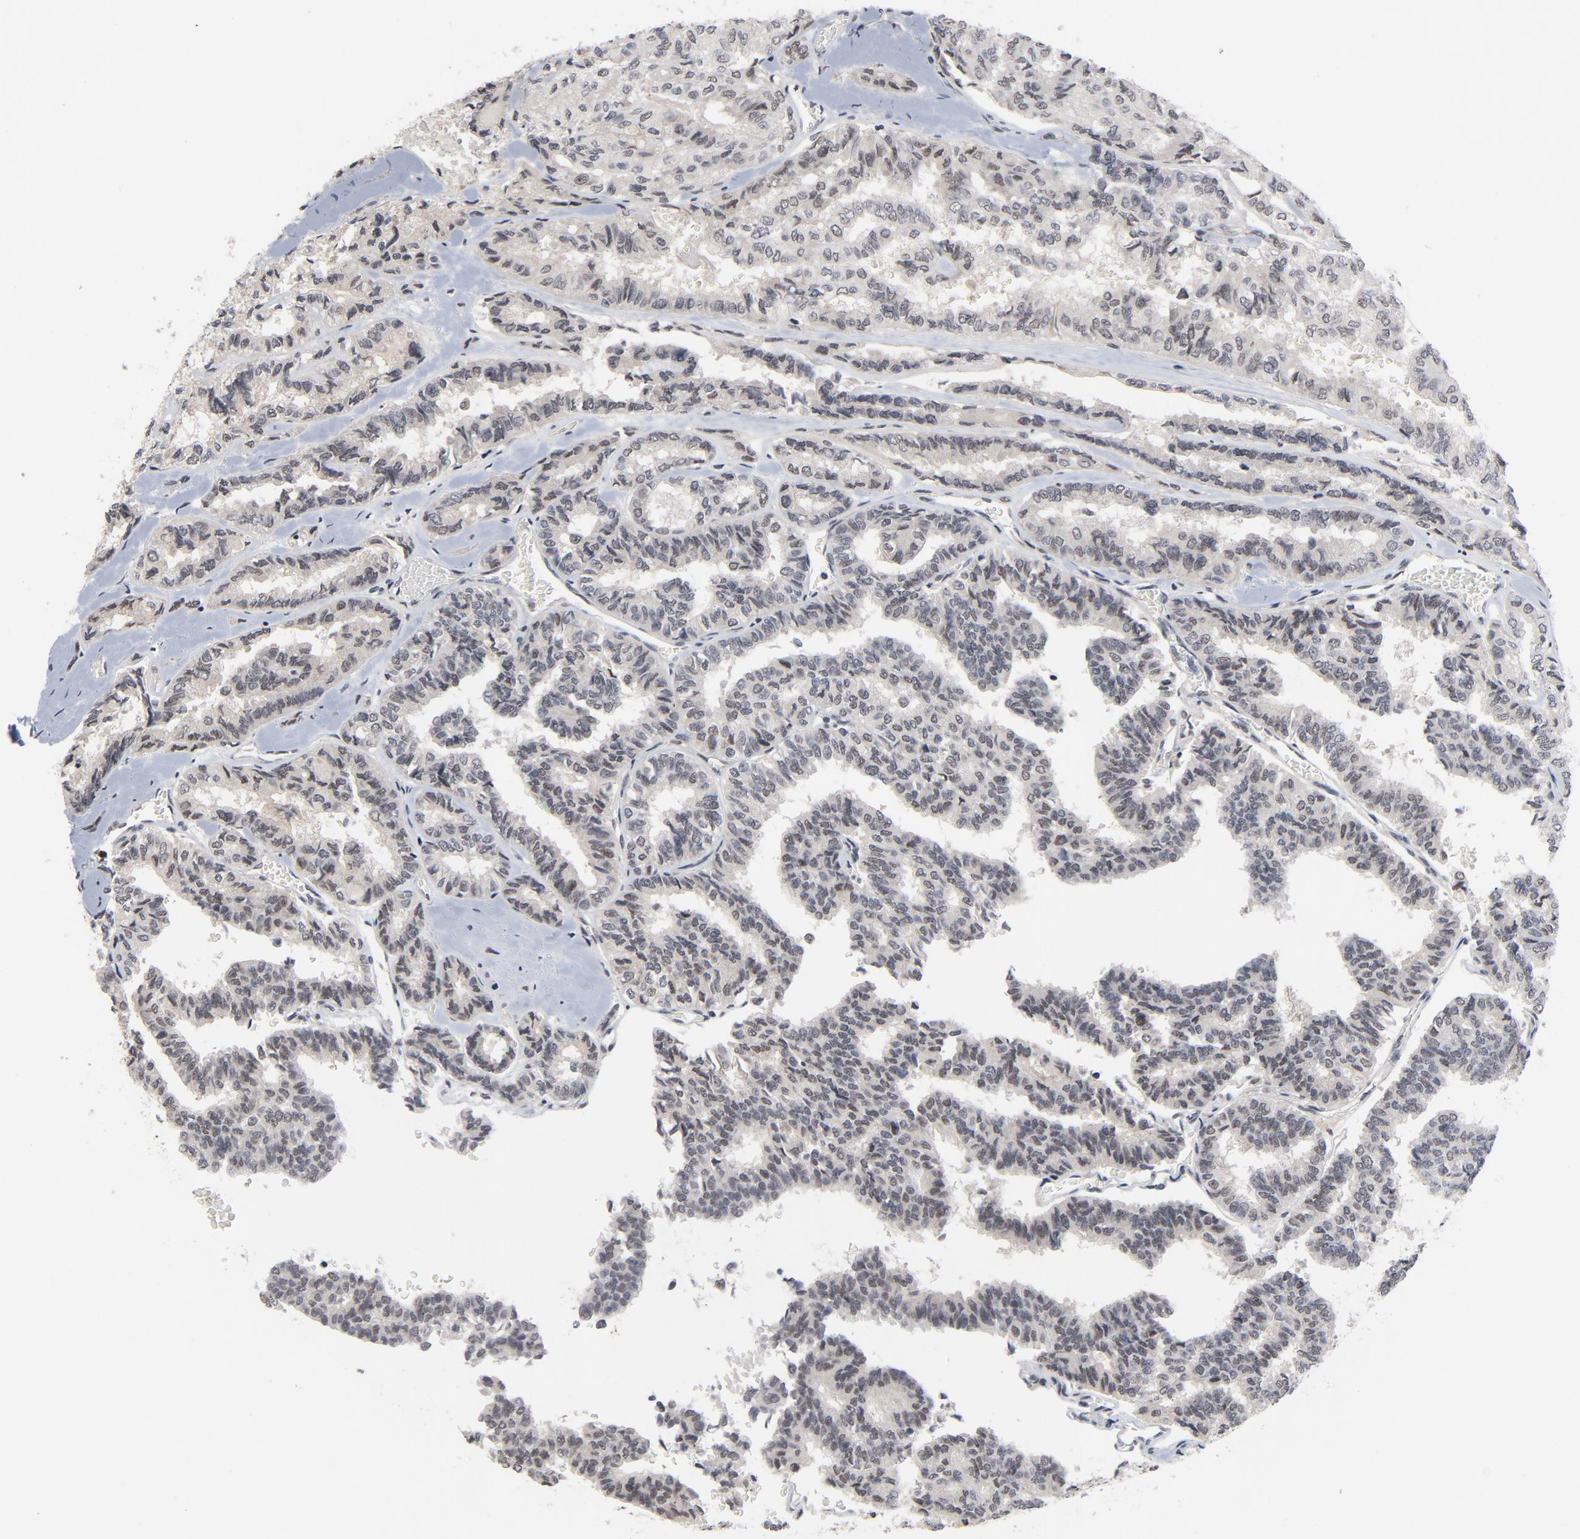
{"staining": {"intensity": "negative", "quantity": "none", "location": "none"}, "tissue": "thyroid cancer", "cell_type": "Tumor cells", "image_type": "cancer", "snomed": [{"axis": "morphology", "description": "Papillary adenocarcinoma, NOS"}, {"axis": "topography", "description": "Thyroid gland"}], "caption": "The micrograph demonstrates no significant positivity in tumor cells of thyroid cancer (papillary adenocarcinoma). (DAB (3,3'-diaminobenzidine) immunohistochemistry (IHC) with hematoxylin counter stain).", "gene": "RTL5", "patient": {"sex": "female", "age": 35}}